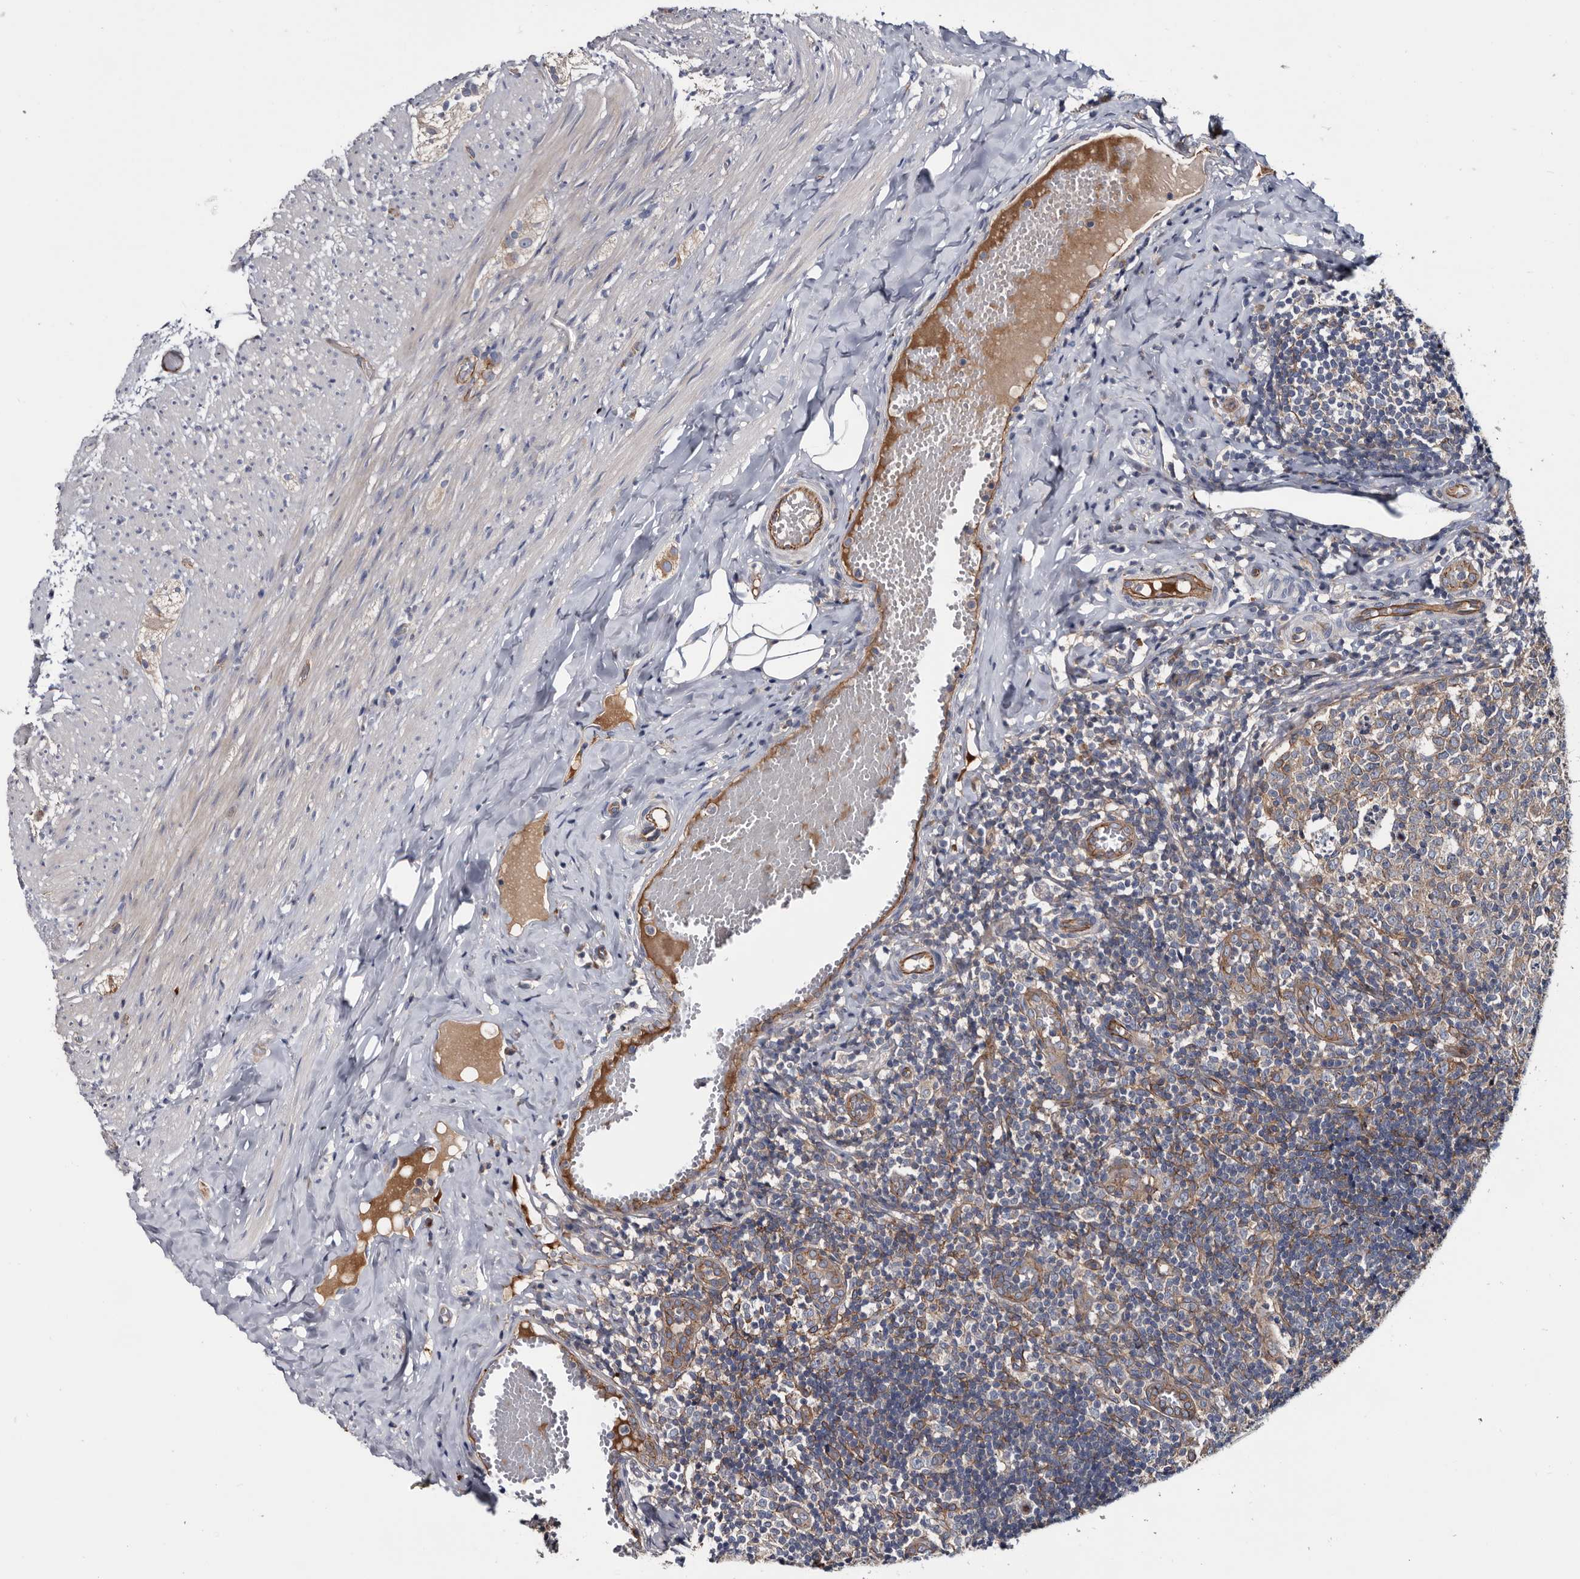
{"staining": {"intensity": "strong", "quantity": ">75%", "location": "cytoplasmic/membranous"}, "tissue": "appendix", "cell_type": "Glandular cells", "image_type": "normal", "snomed": [{"axis": "morphology", "description": "Normal tissue, NOS"}, {"axis": "topography", "description": "Appendix"}], "caption": "IHC image of unremarkable appendix stained for a protein (brown), which demonstrates high levels of strong cytoplasmic/membranous positivity in about >75% of glandular cells.", "gene": "TSPAN17", "patient": {"sex": "male", "age": 8}}